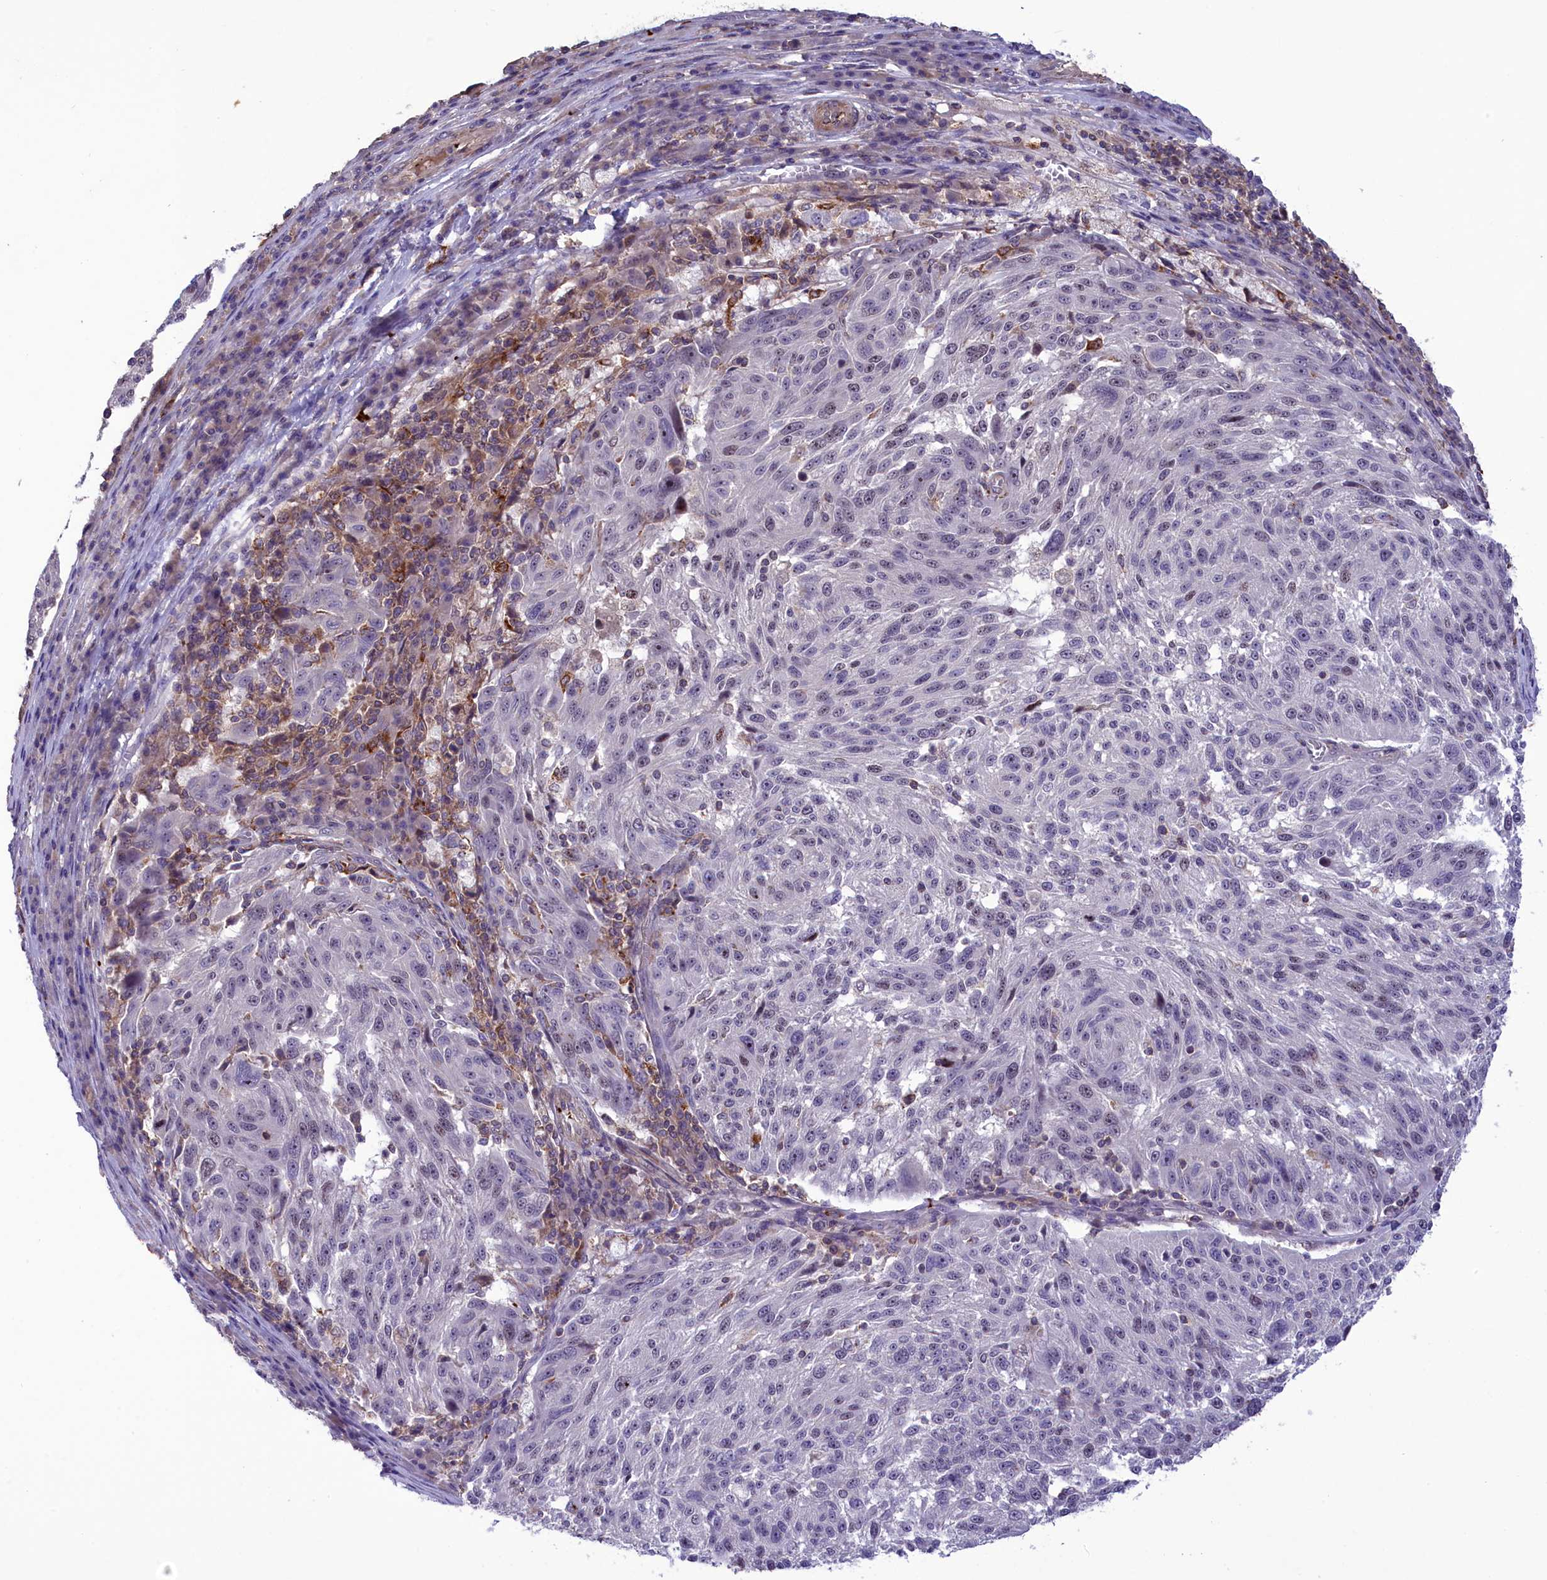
{"staining": {"intensity": "negative", "quantity": "none", "location": "none"}, "tissue": "melanoma", "cell_type": "Tumor cells", "image_type": "cancer", "snomed": [{"axis": "morphology", "description": "Malignant melanoma, NOS"}, {"axis": "topography", "description": "Skin"}], "caption": "A high-resolution image shows immunohistochemistry (IHC) staining of melanoma, which exhibits no significant staining in tumor cells. Brightfield microscopy of IHC stained with DAB (brown) and hematoxylin (blue), captured at high magnification.", "gene": "HEATR3", "patient": {"sex": "male", "age": 53}}